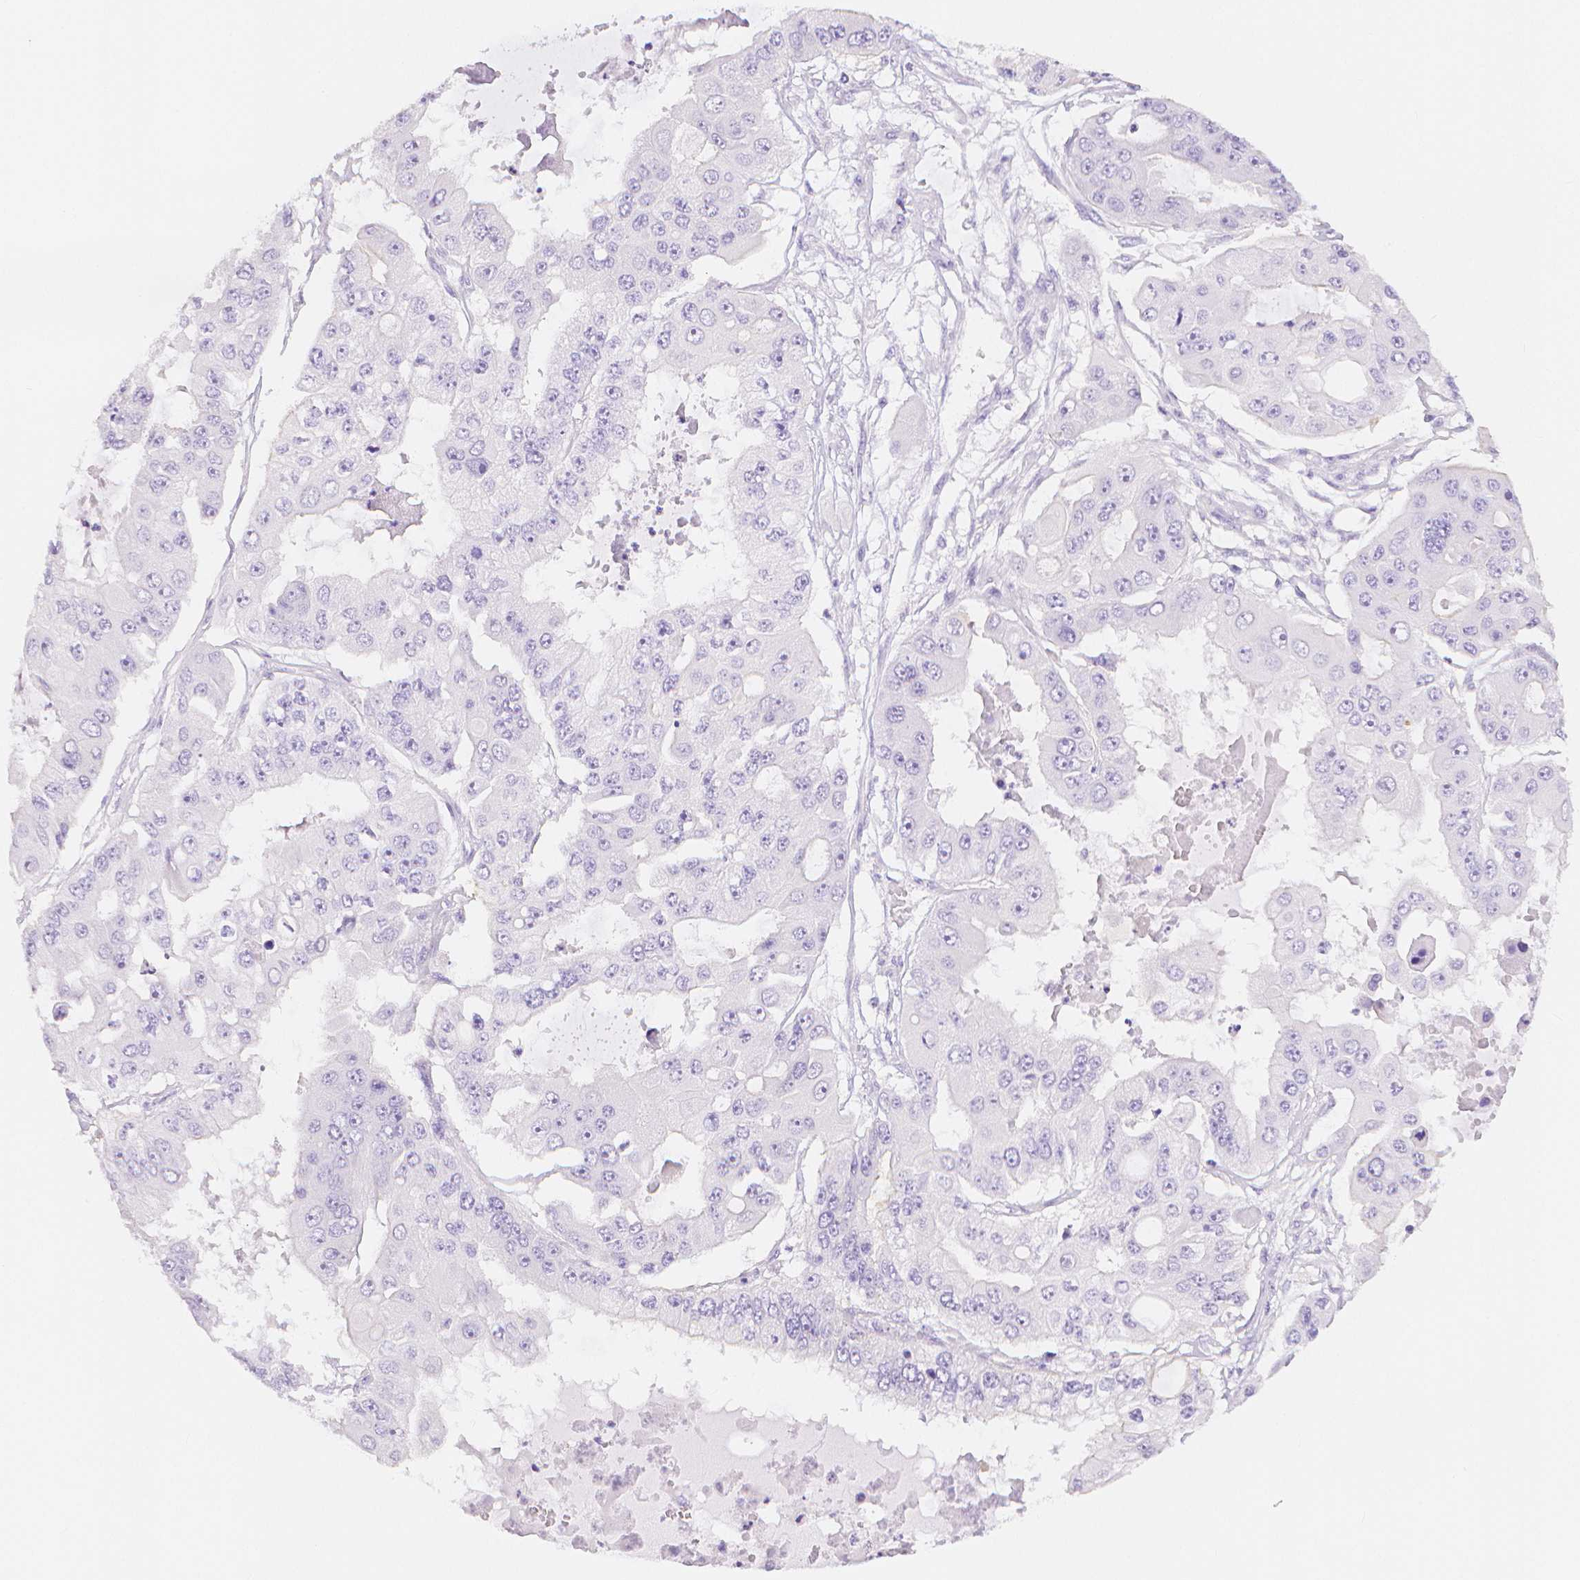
{"staining": {"intensity": "negative", "quantity": "none", "location": "none"}, "tissue": "ovarian cancer", "cell_type": "Tumor cells", "image_type": "cancer", "snomed": [{"axis": "morphology", "description": "Cystadenocarcinoma, serous, NOS"}, {"axis": "topography", "description": "Ovary"}], "caption": "Histopathology image shows no significant protein expression in tumor cells of ovarian cancer (serous cystadenocarcinoma).", "gene": "SLC27A5", "patient": {"sex": "female", "age": 56}}